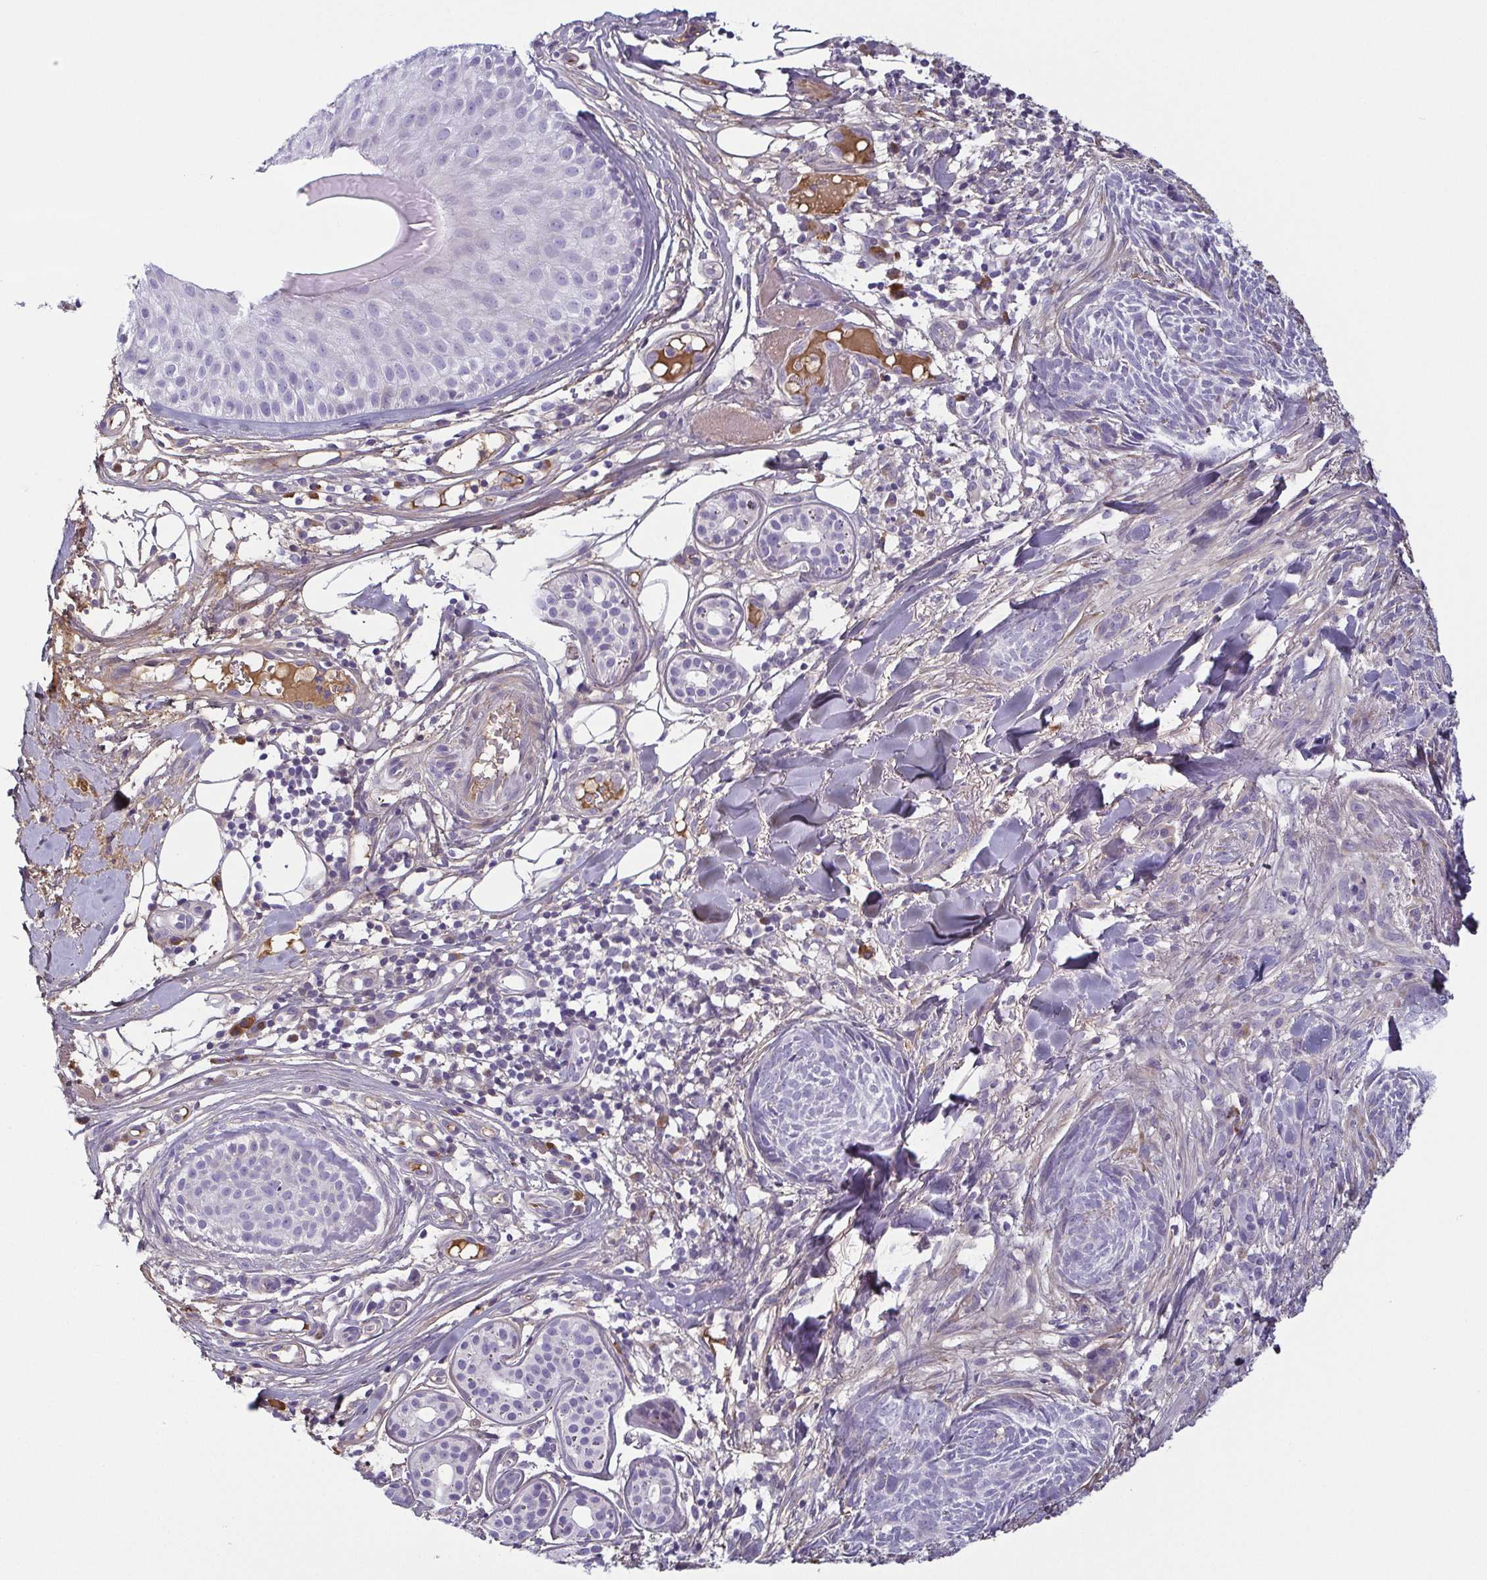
{"staining": {"intensity": "negative", "quantity": "none", "location": "none"}, "tissue": "skin cancer", "cell_type": "Tumor cells", "image_type": "cancer", "snomed": [{"axis": "morphology", "description": "Basal cell carcinoma"}, {"axis": "topography", "description": "Skin"}], "caption": "Immunohistochemical staining of skin basal cell carcinoma displays no significant positivity in tumor cells.", "gene": "ECM1", "patient": {"sex": "female", "age": 93}}